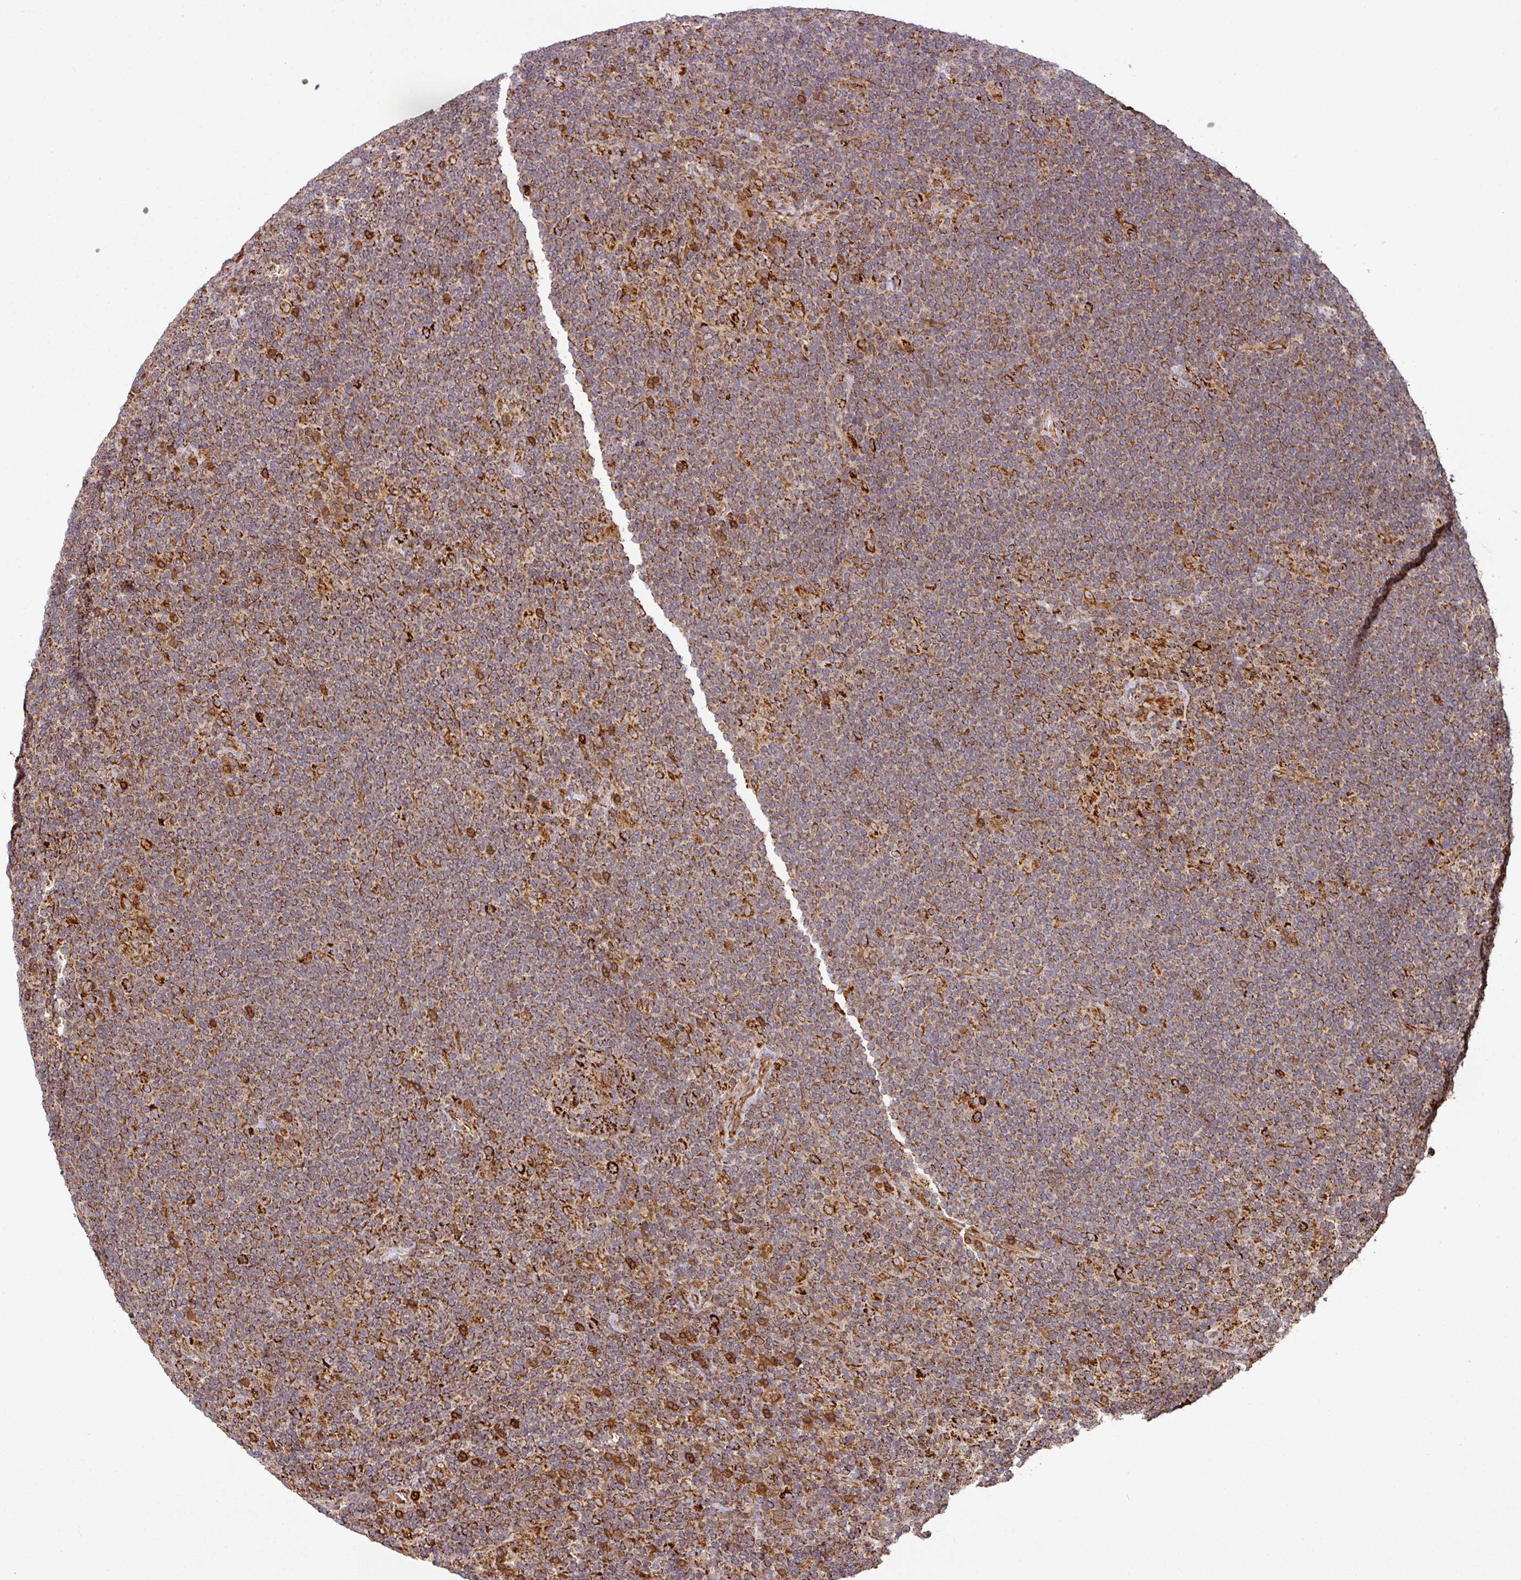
{"staining": {"intensity": "moderate", "quantity": ">75%", "location": "cytoplasmic/membranous"}, "tissue": "lymphoma", "cell_type": "Tumor cells", "image_type": "cancer", "snomed": [{"axis": "morphology", "description": "Hodgkin's disease, NOS"}, {"axis": "topography", "description": "Lymph node"}], "caption": "An immunohistochemistry (IHC) histopathology image of tumor tissue is shown. Protein staining in brown highlights moderate cytoplasmic/membranous positivity in Hodgkin's disease within tumor cells. (DAB IHC, brown staining for protein, blue staining for nuclei).", "gene": "TRAP1", "patient": {"sex": "female", "age": 57}}